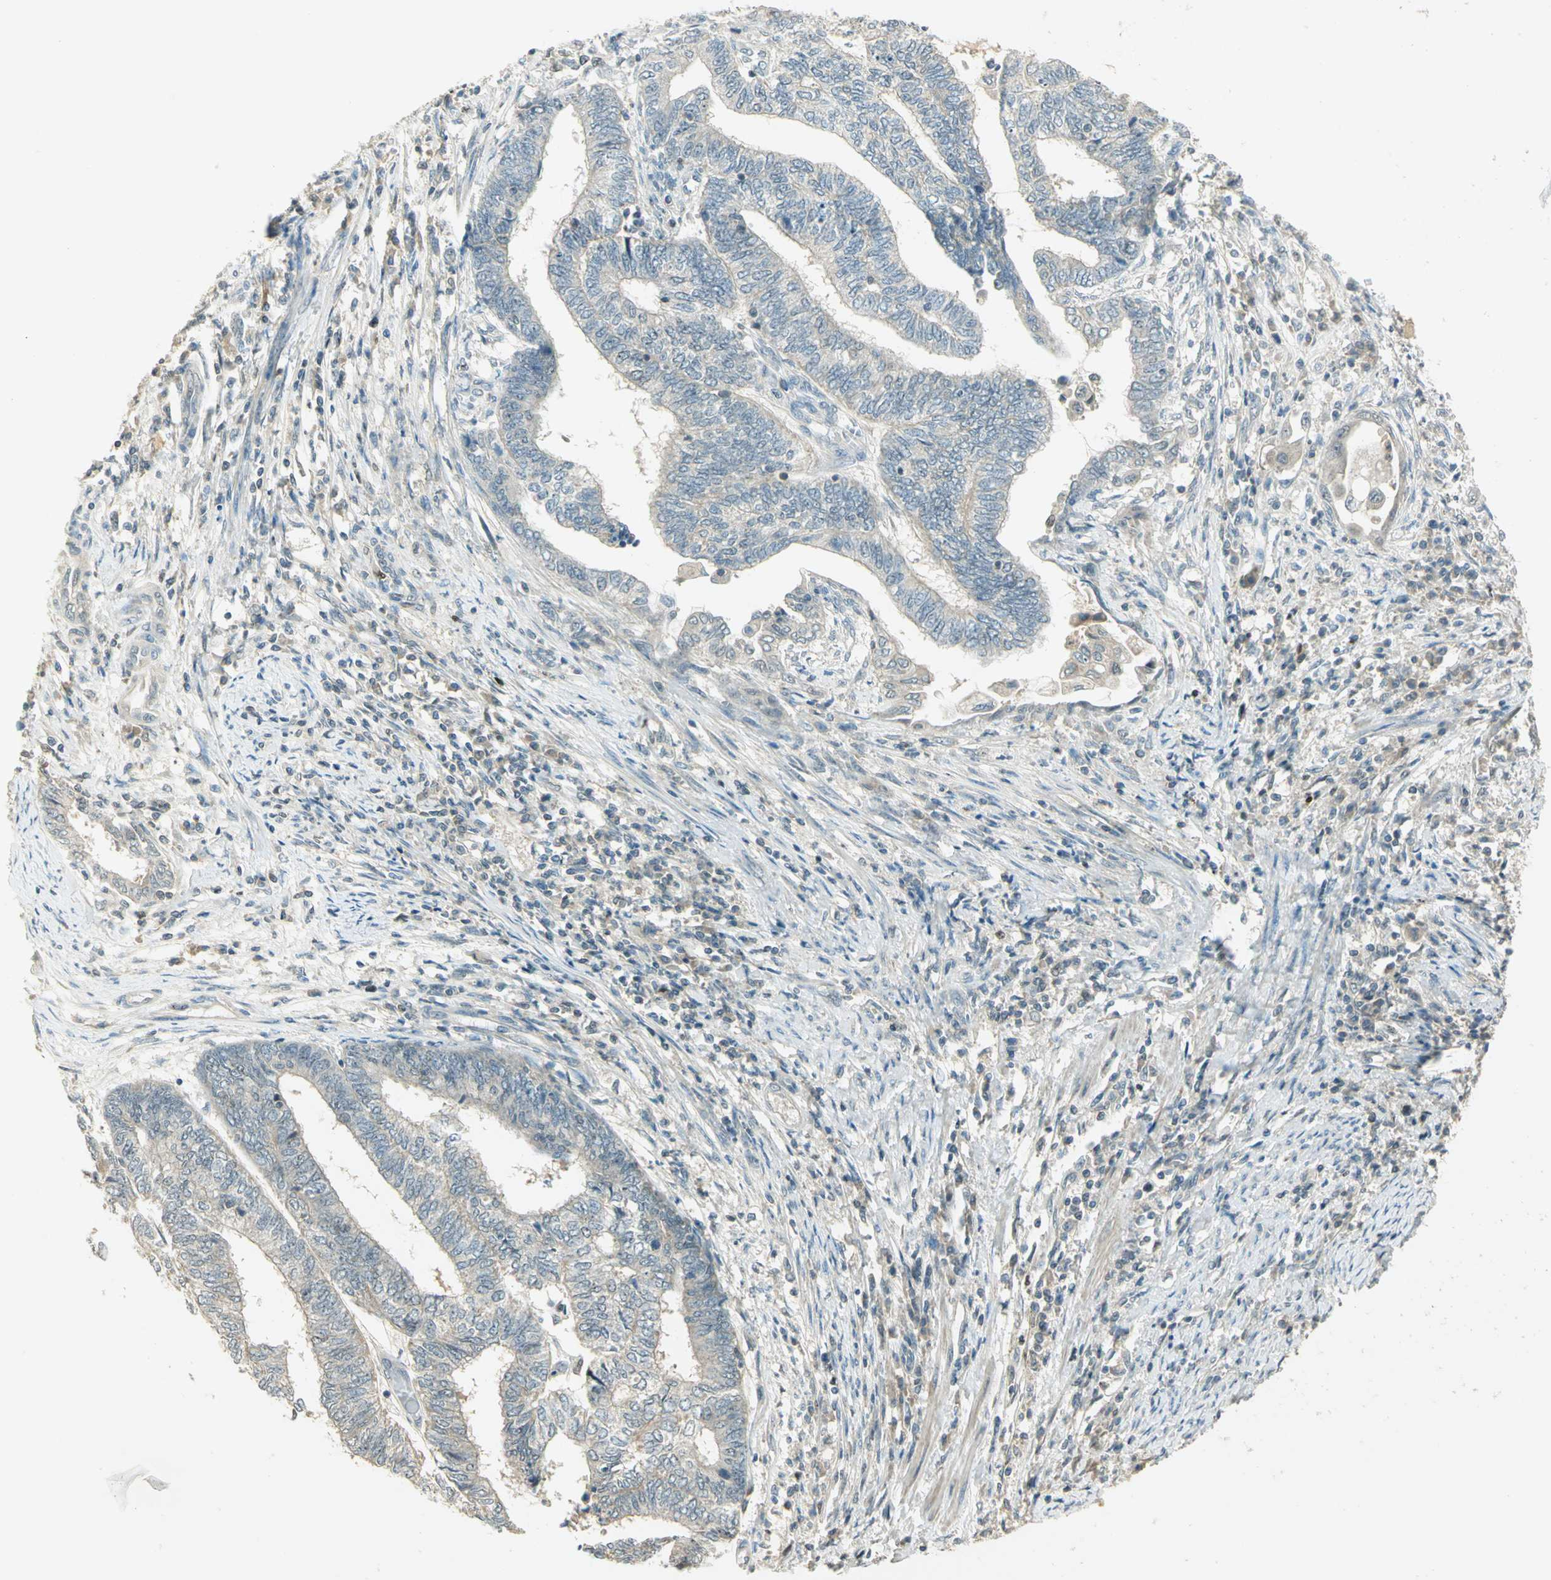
{"staining": {"intensity": "weak", "quantity": ">75%", "location": "cytoplasmic/membranous"}, "tissue": "endometrial cancer", "cell_type": "Tumor cells", "image_type": "cancer", "snomed": [{"axis": "morphology", "description": "Adenocarcinoma, NOS"}, {"axis": "topography", "description": "Uterus"}, {"axis": "topography", "description": "Endometrium"}], "caption": "Immunohistochemical staining of human endometrial adenocarcinoma displays low levels of weak cytoplasmic/membranous expression in about >75% of tumor cells.", "gene": "BIRC2", "patient": {"sex": "female", "age": 70}}